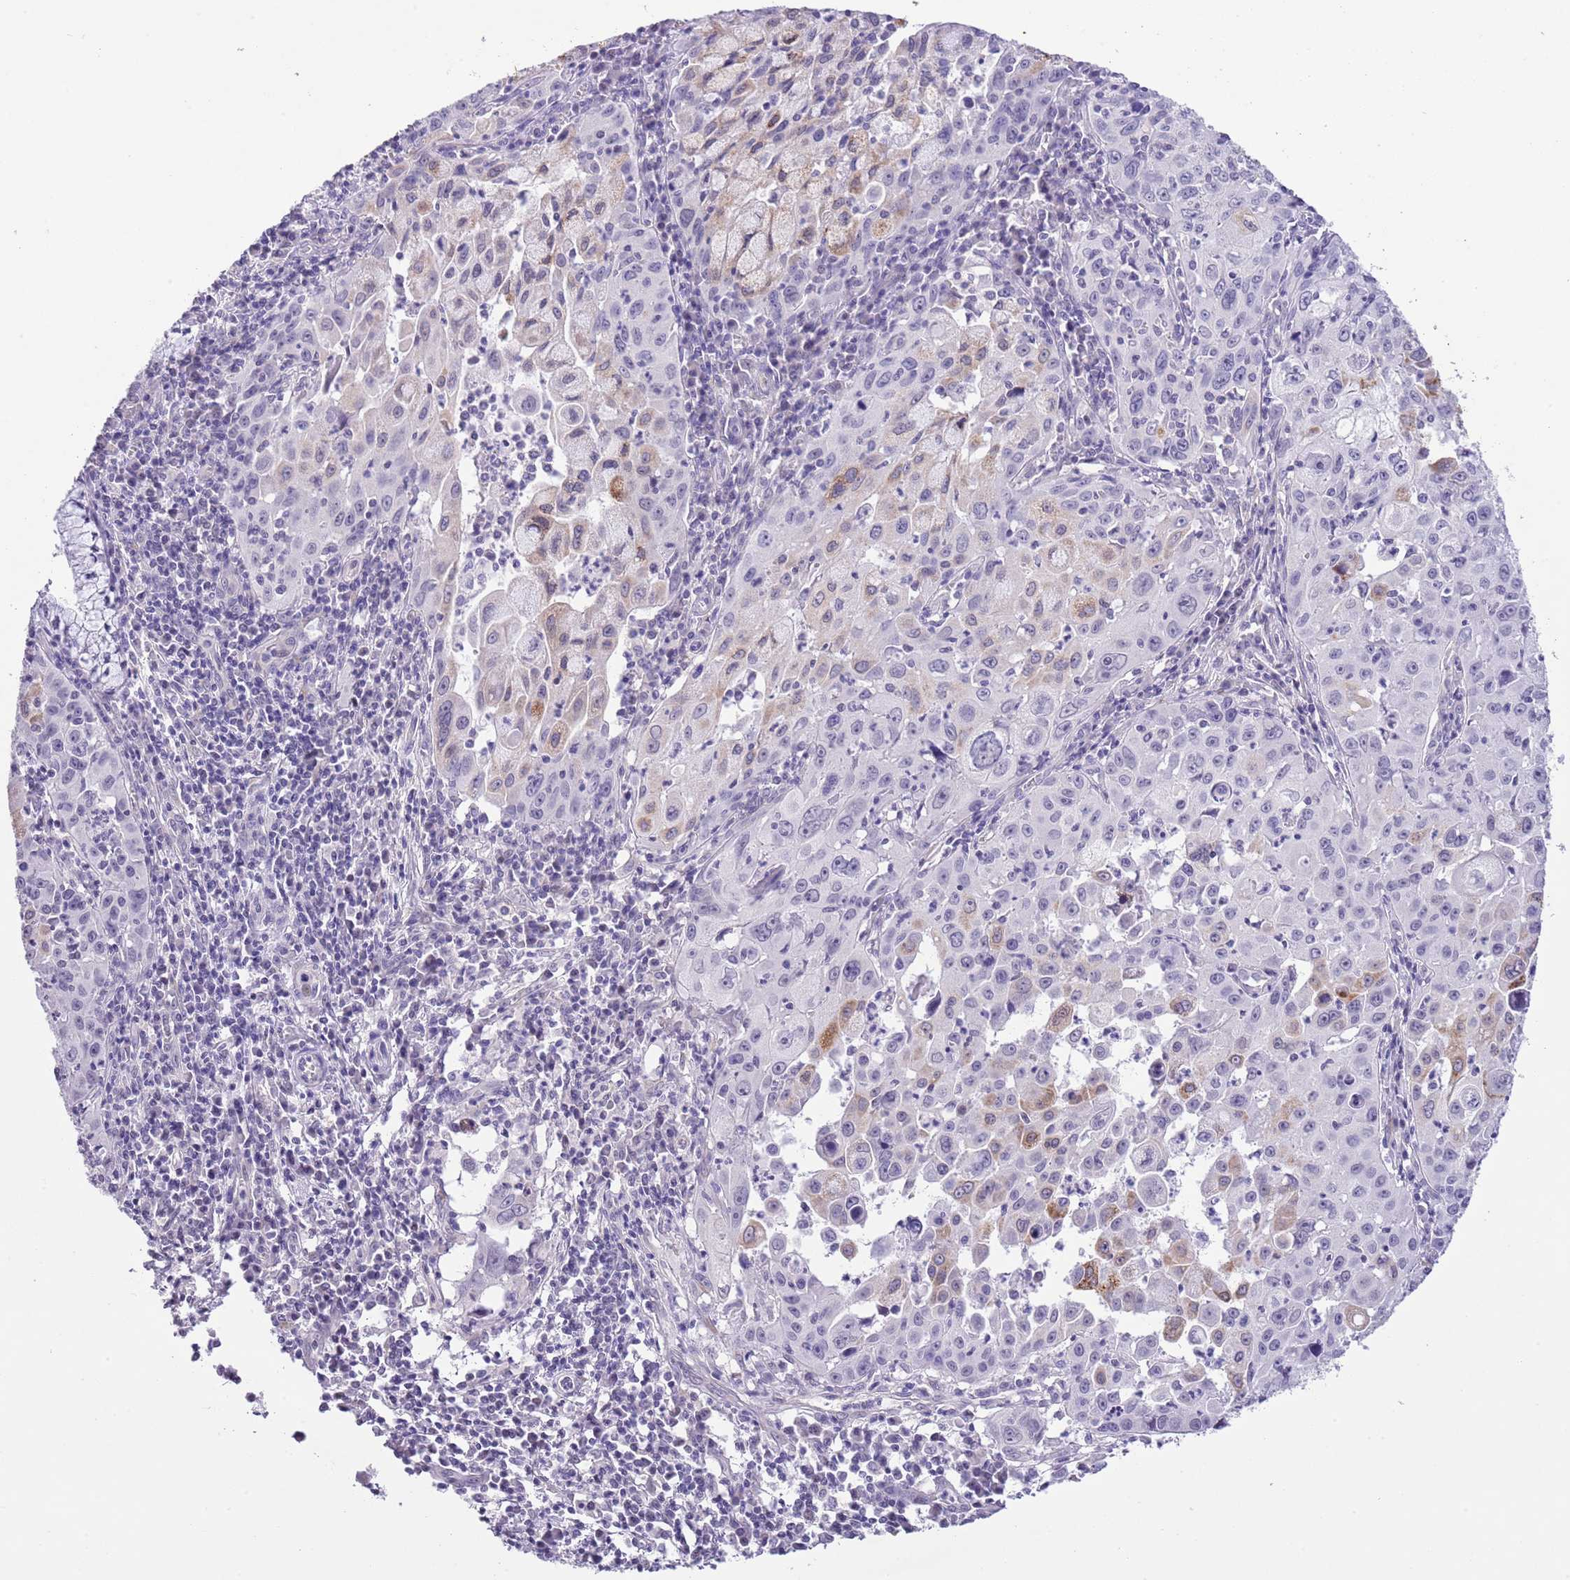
{"staining": {"intensity": "moderate", "quantity": "<25%", "location": "cytoplasmic/membranous"}, "tissue": "cervical cancer", "cell_type": "Tumor cells", "image_type": "cancer", "snomed": [{"axis": "morphology", "description": "Squamous cell carcinoma, NOS"}, {"axis": "topography", "description": "Cervix"}], "caption": "Cervical cancer (squamous cell carcinoma) stained with a brown dye reveals moderate cytoplasmic/membranous positive positivity in about <25% of tumor cells.", "gene": "MIDN", "patient": {"sex": "female", "age": 42}}